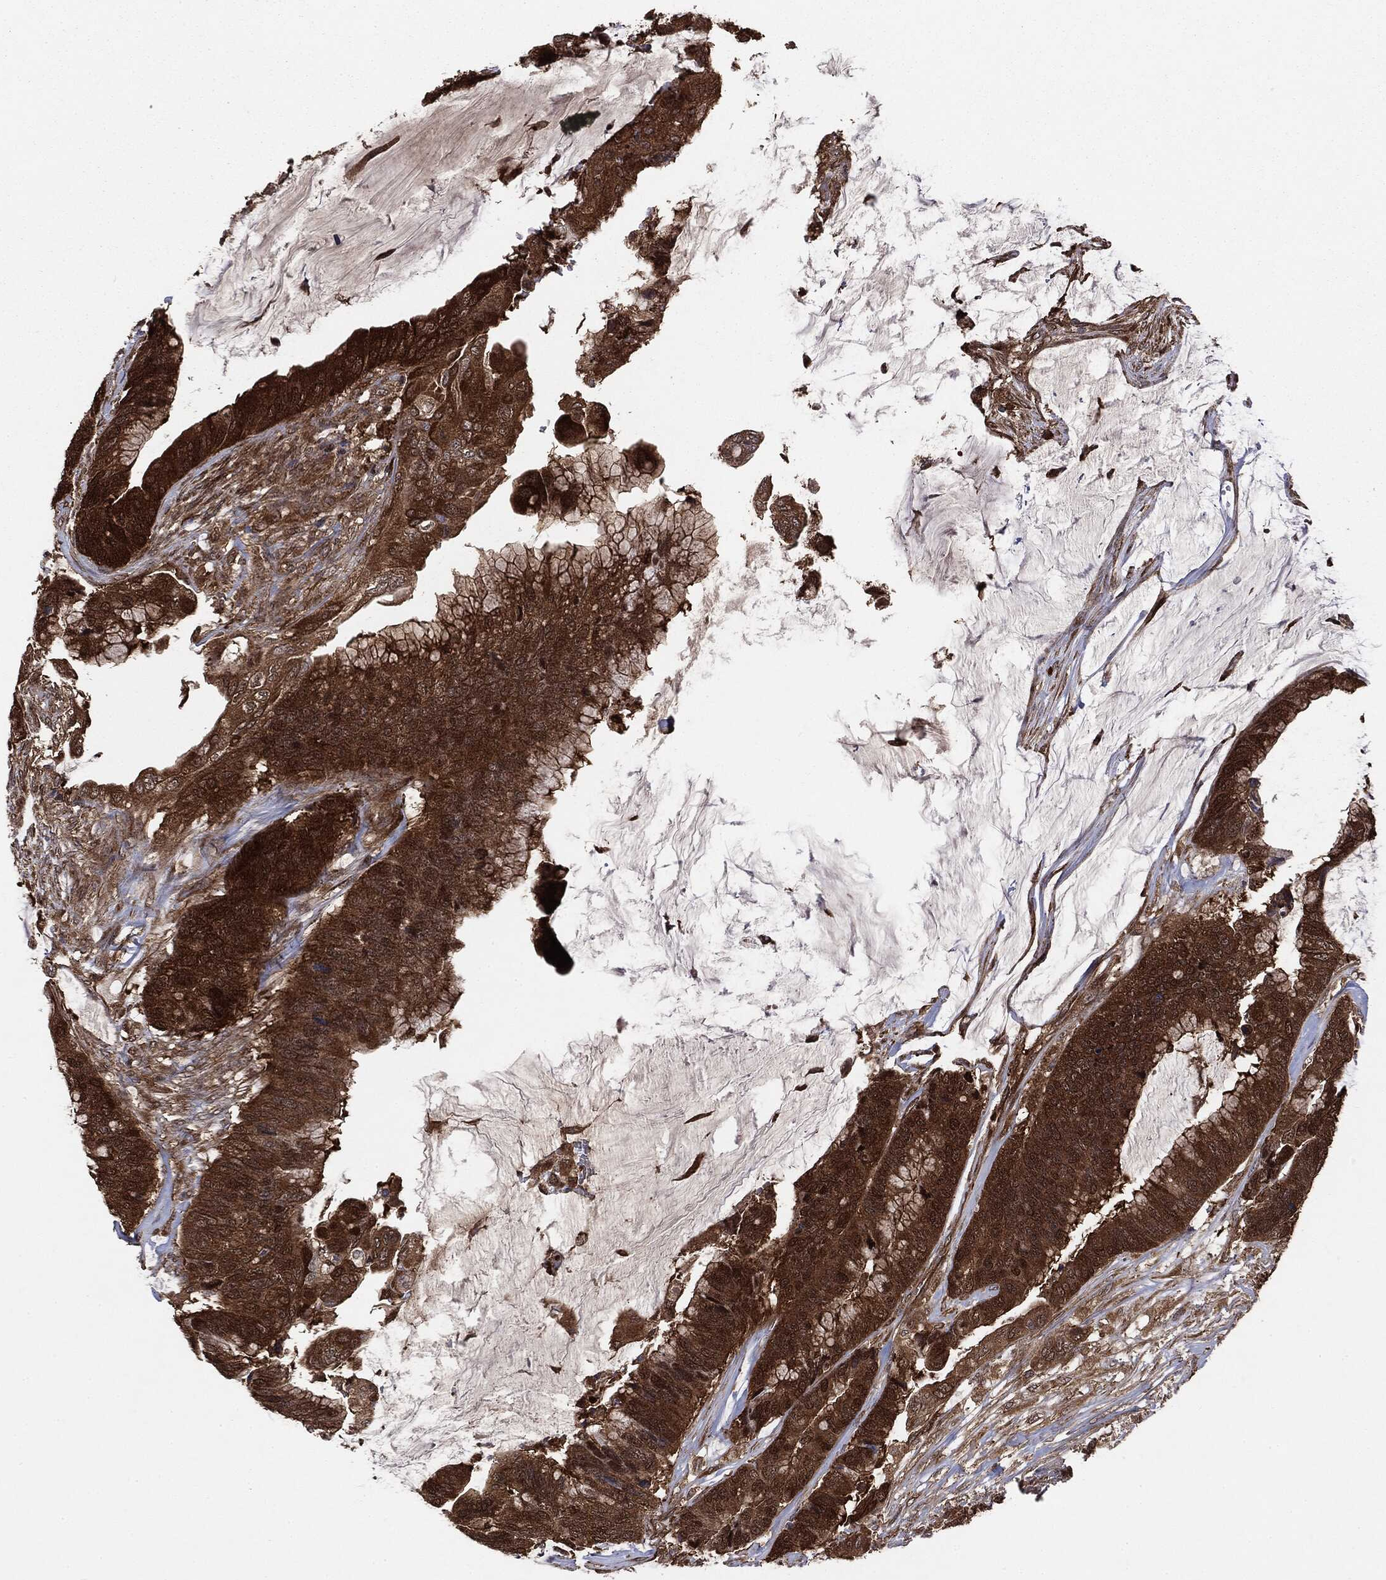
{"staining": {"intensity": "strong", "quantity": ">75%", "location": "cytoplasmic/membranous"}, "tissue": "colorectal cancer", "cell_type": "Tumor cells", "image_type": "cancer", "snomed": [{"axis": "morphology", "description": "Adenocarcinoma, NOS"}, {"axis": "topography", "description": "Rectum"}], "caption": "Colorectal cancer (adenocarcinoma) was stained to show a protein in brown. There is high levels of strong cytoplasmic/membranous positivity in about >75% of tumor cells. (brown staining indicates protein expression, while blue staining denotes nuclei).", "gene": "NME1", "patient": {"sex": "female", "age": 59}}